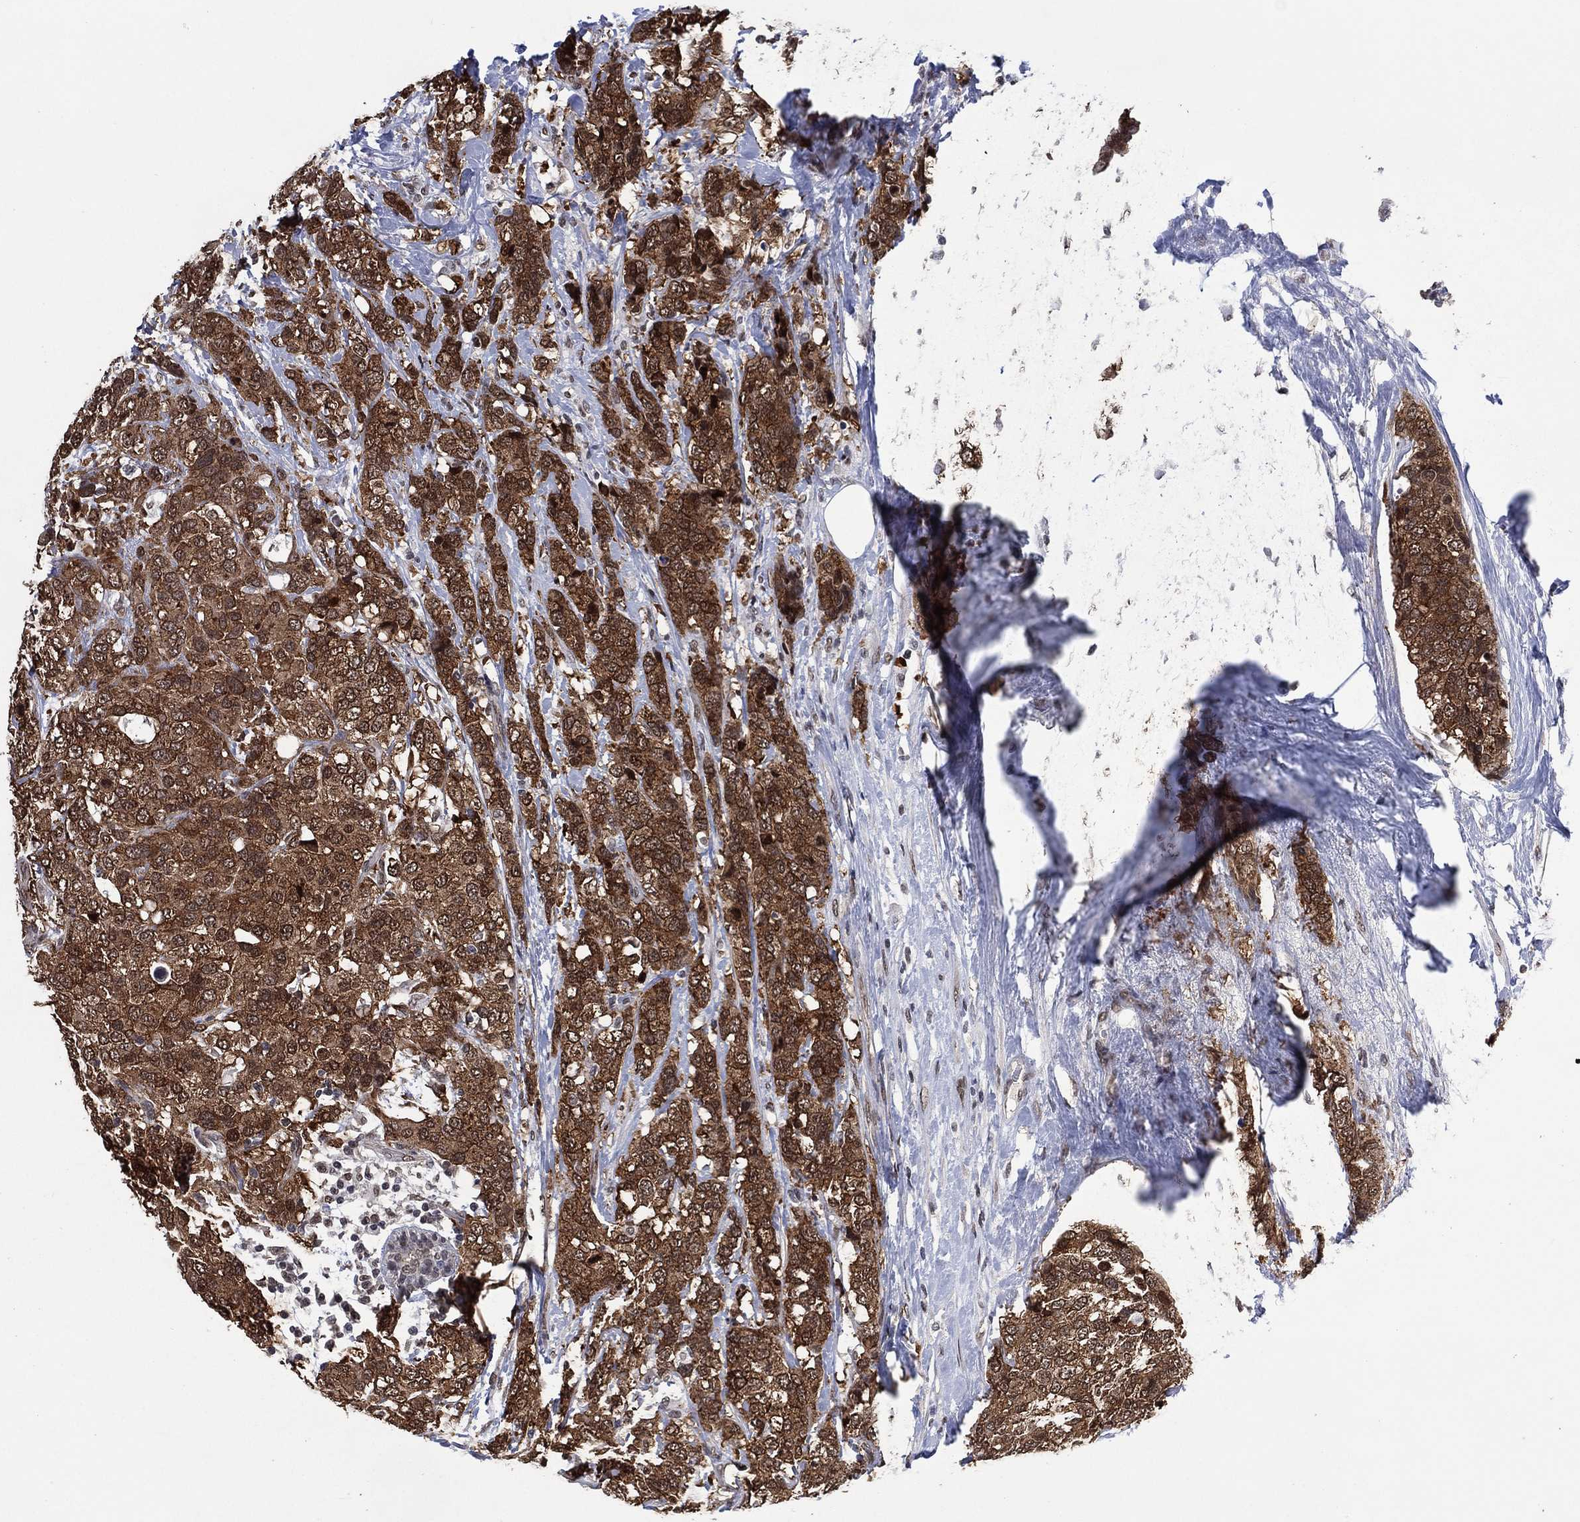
{"staining": {"intensity": "moderate", "quantity": ">75%", "location": "nuclear"}, "tissue": "breast cancer", "cell_type": "Tumor cells", "image_type": "cancer", "snomed": [{"axis": "morphology", "description": "Lobular carcinoma"}, {"axis": "topography", "description": "Breast"}], "caption": "An IHC micrograph of neoplastic tissue is shown. Protein staining in brown shows moderate nuclear positivity in breast cancer within tumor cells.", "gene": "EHMT1", "patient": {"sex": "female", "age": 59}}